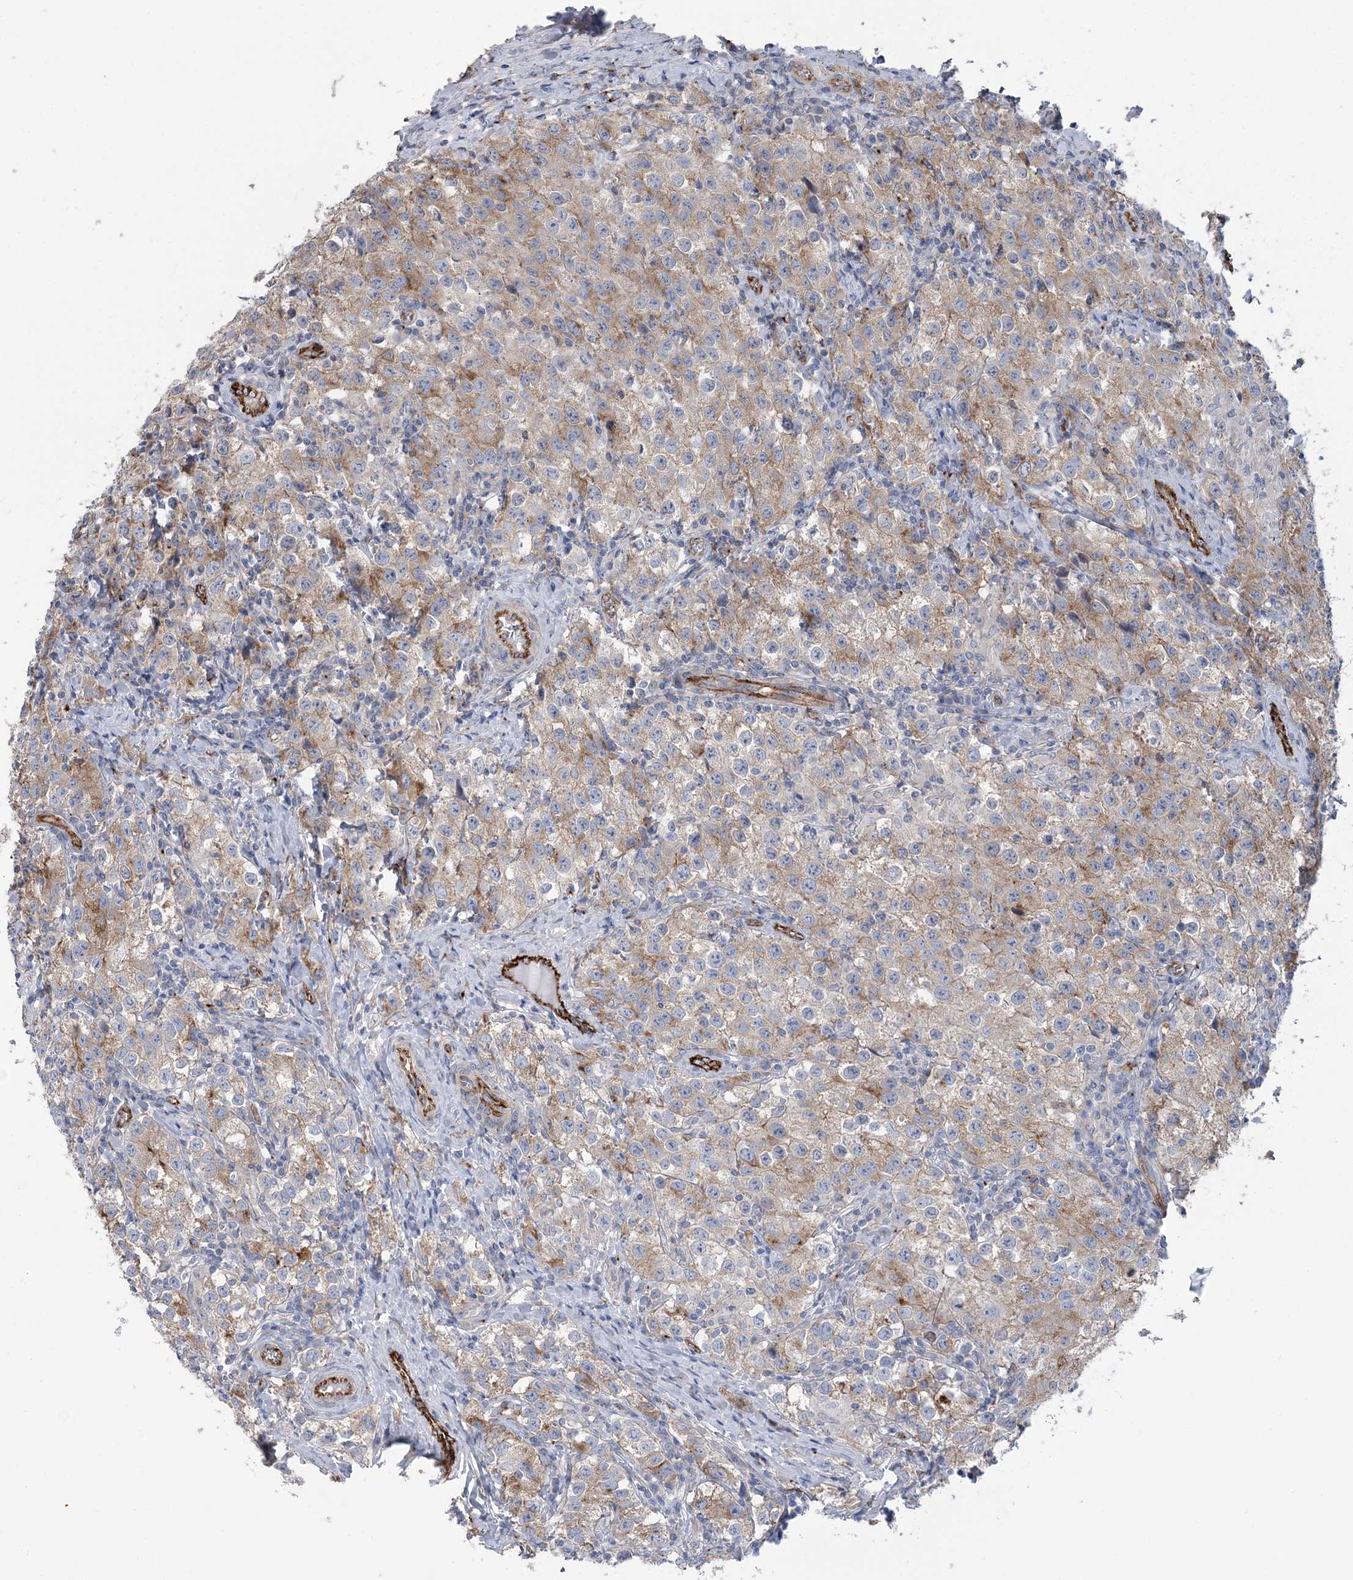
{"staining": {"intensity": "moderate", "quantity": "25%-75%", "location": "cytoplasmic/membranous"}, "tissue": "testis cancer", "cell_type": "Tumor cells", "image_type": "cancer", "snomed": [{"axis": "morphology", "description": "Seminoma, NOS"}, {"axis": "morphology", "description": "Carcinoma, Embryonal, NOS"}, {"axis": "topography", "description": "Testis"}], "caption": "Testis cancer stained for a protein reveals moderate cytoplasmic/membranous positivity in tumor cells.", "gene": "RAB11FIP5", "patient": {"sex": "male", "age": 43}}